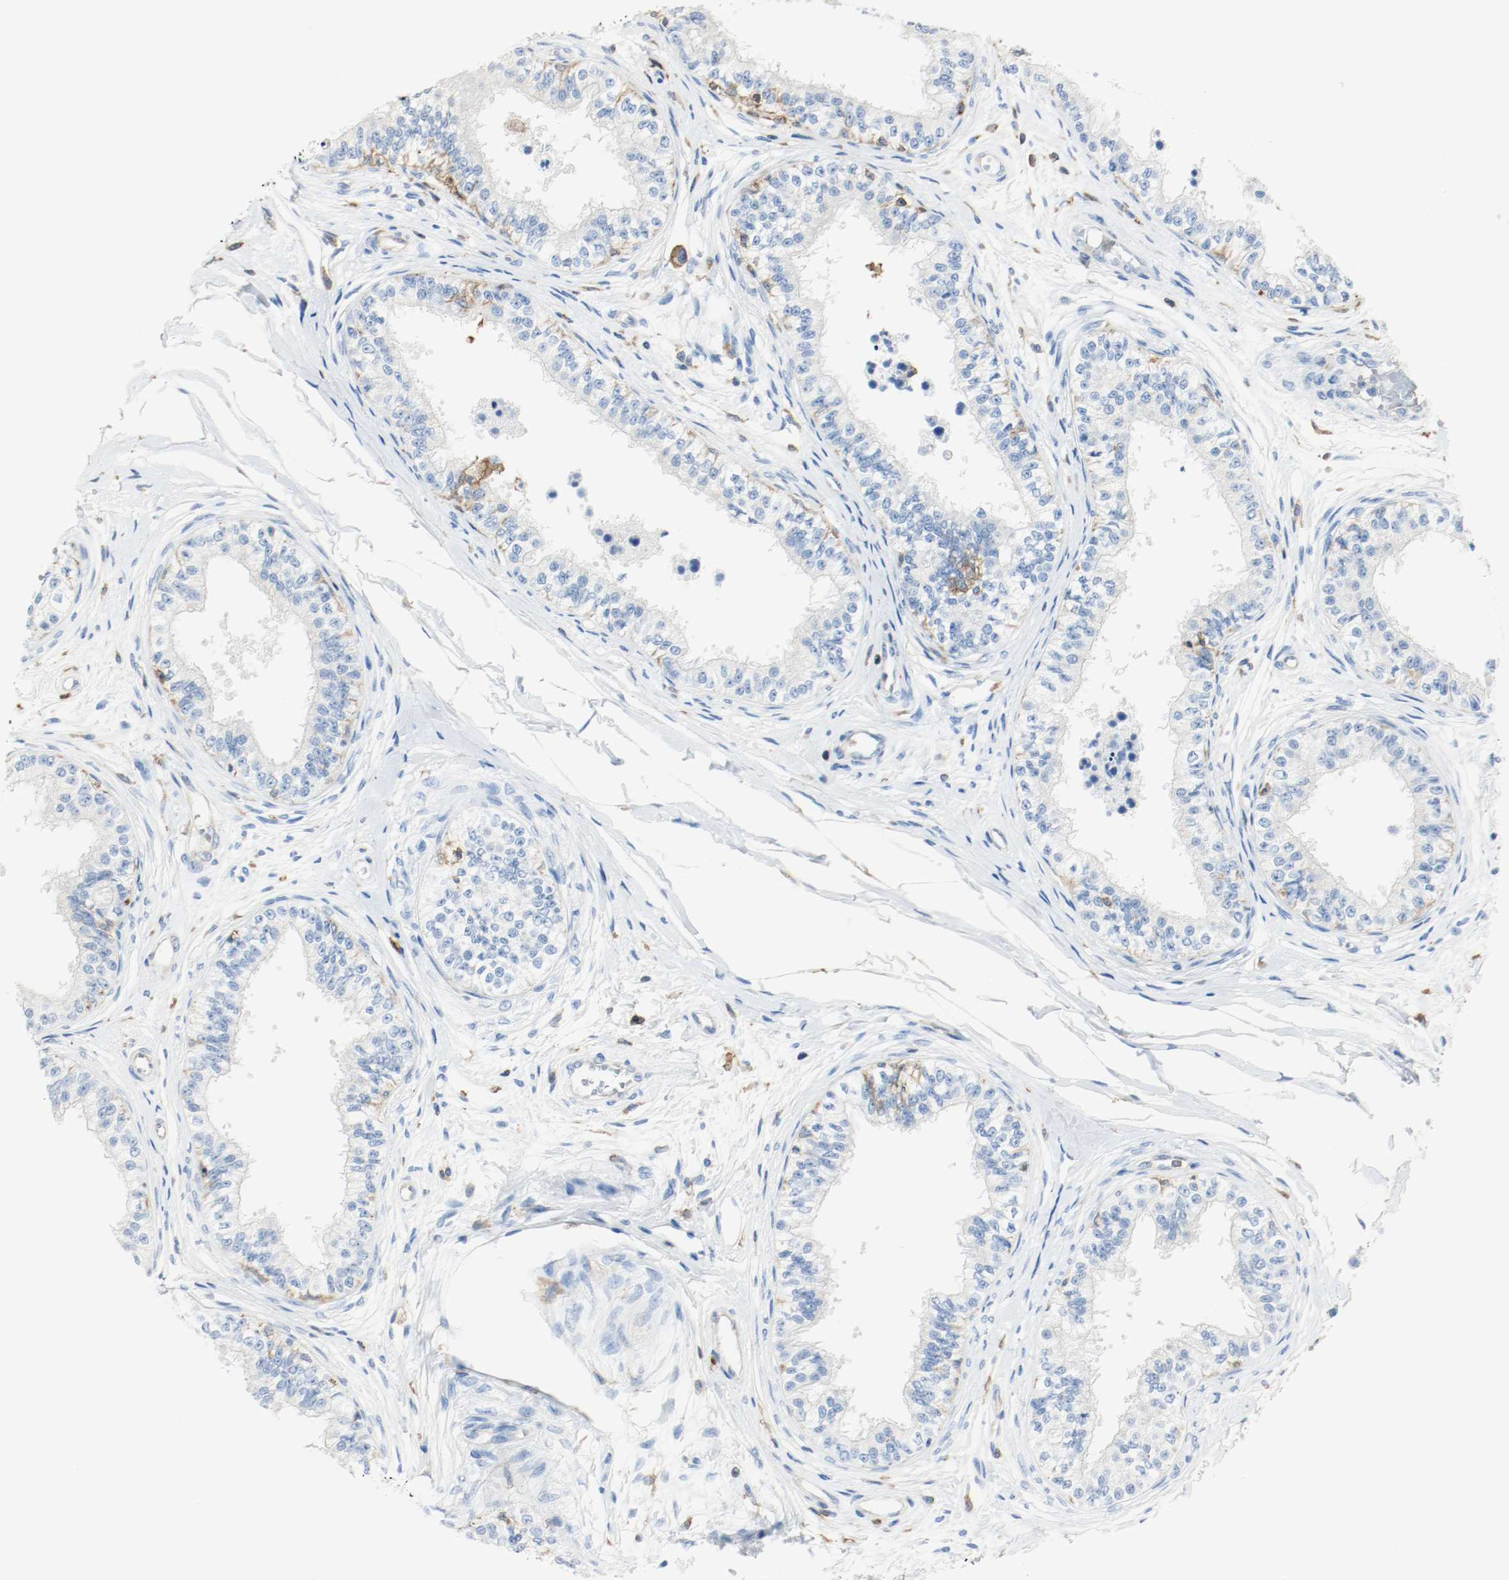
{"staining": {"intensity": "weak", "quantity": "25%-75%", "location": "cytoplasmic/membranous"}, "tissue": "epididymis", "cell_type": "Glandular cells", "image_type": "normal", "snomed": [{"axis": "morphology", "description": "Normal tissue, NOS"}, {"axis": "morphology", "description": "Adenocarcinoma, metastatic, NOS"}, {"axis": "topography", "description": "Testis"}, {"axis": "topography", "description": "Epididymis"}], "caption": "Immunohistochemistry (IHC) (DAB) staining of unremarkable human epididymis displays weak cytoplasmic/membranous protein positivity in approximately 25%-75% of glandular cells. (Stains: DAB in brown, nuclei in blue, Microscopy: brightfield microscopy at high magnification).", "gene": "ARPC1B", "patient": {"sex": "male", "age": 26}}